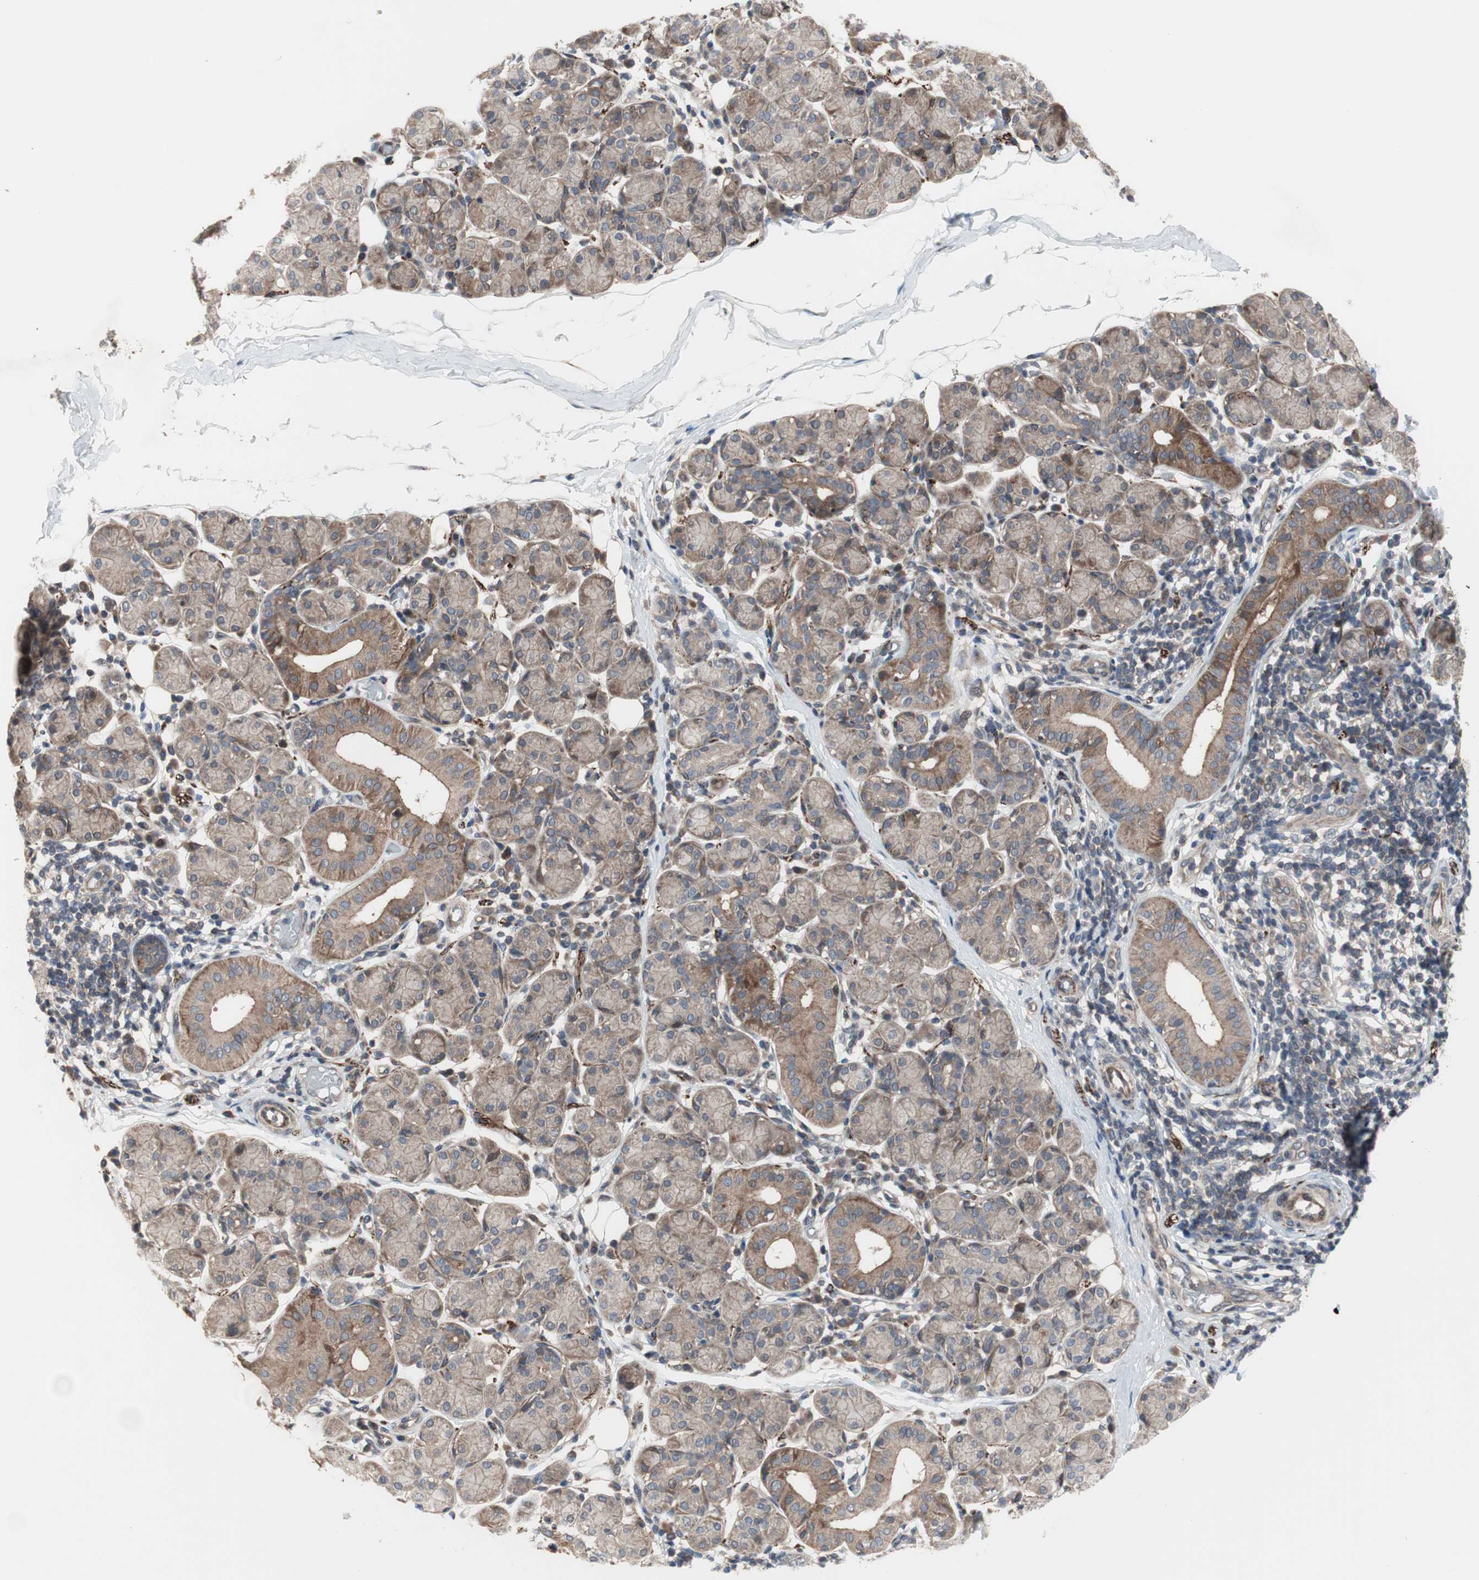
{"staining": {"intensity": "moderate", "quantity": ">75%", "location": "cytoplasmic/membranous"}, "tissue": "salivary gland", "cell_type": "Glandular cells", "image_type": "normal", "snomed": [{"axis": "morphology", "description": "Normal tissue, NOS"}, {"axis": "morphology", "description": "Inflammation, NOS"}, {"axis": "topography", "description": "Lymph node"}, {"axis": "topography", "description": "Salivary gland"}], "caption": "Protein expression by immunohistochemistry (IHC) reveals moderate cytoplasmic/membranous expression in about >75% of glandular cells in normal salivary gland.", "gene": "OAZ1", "patient": {"sex": "male", "age": 3}}